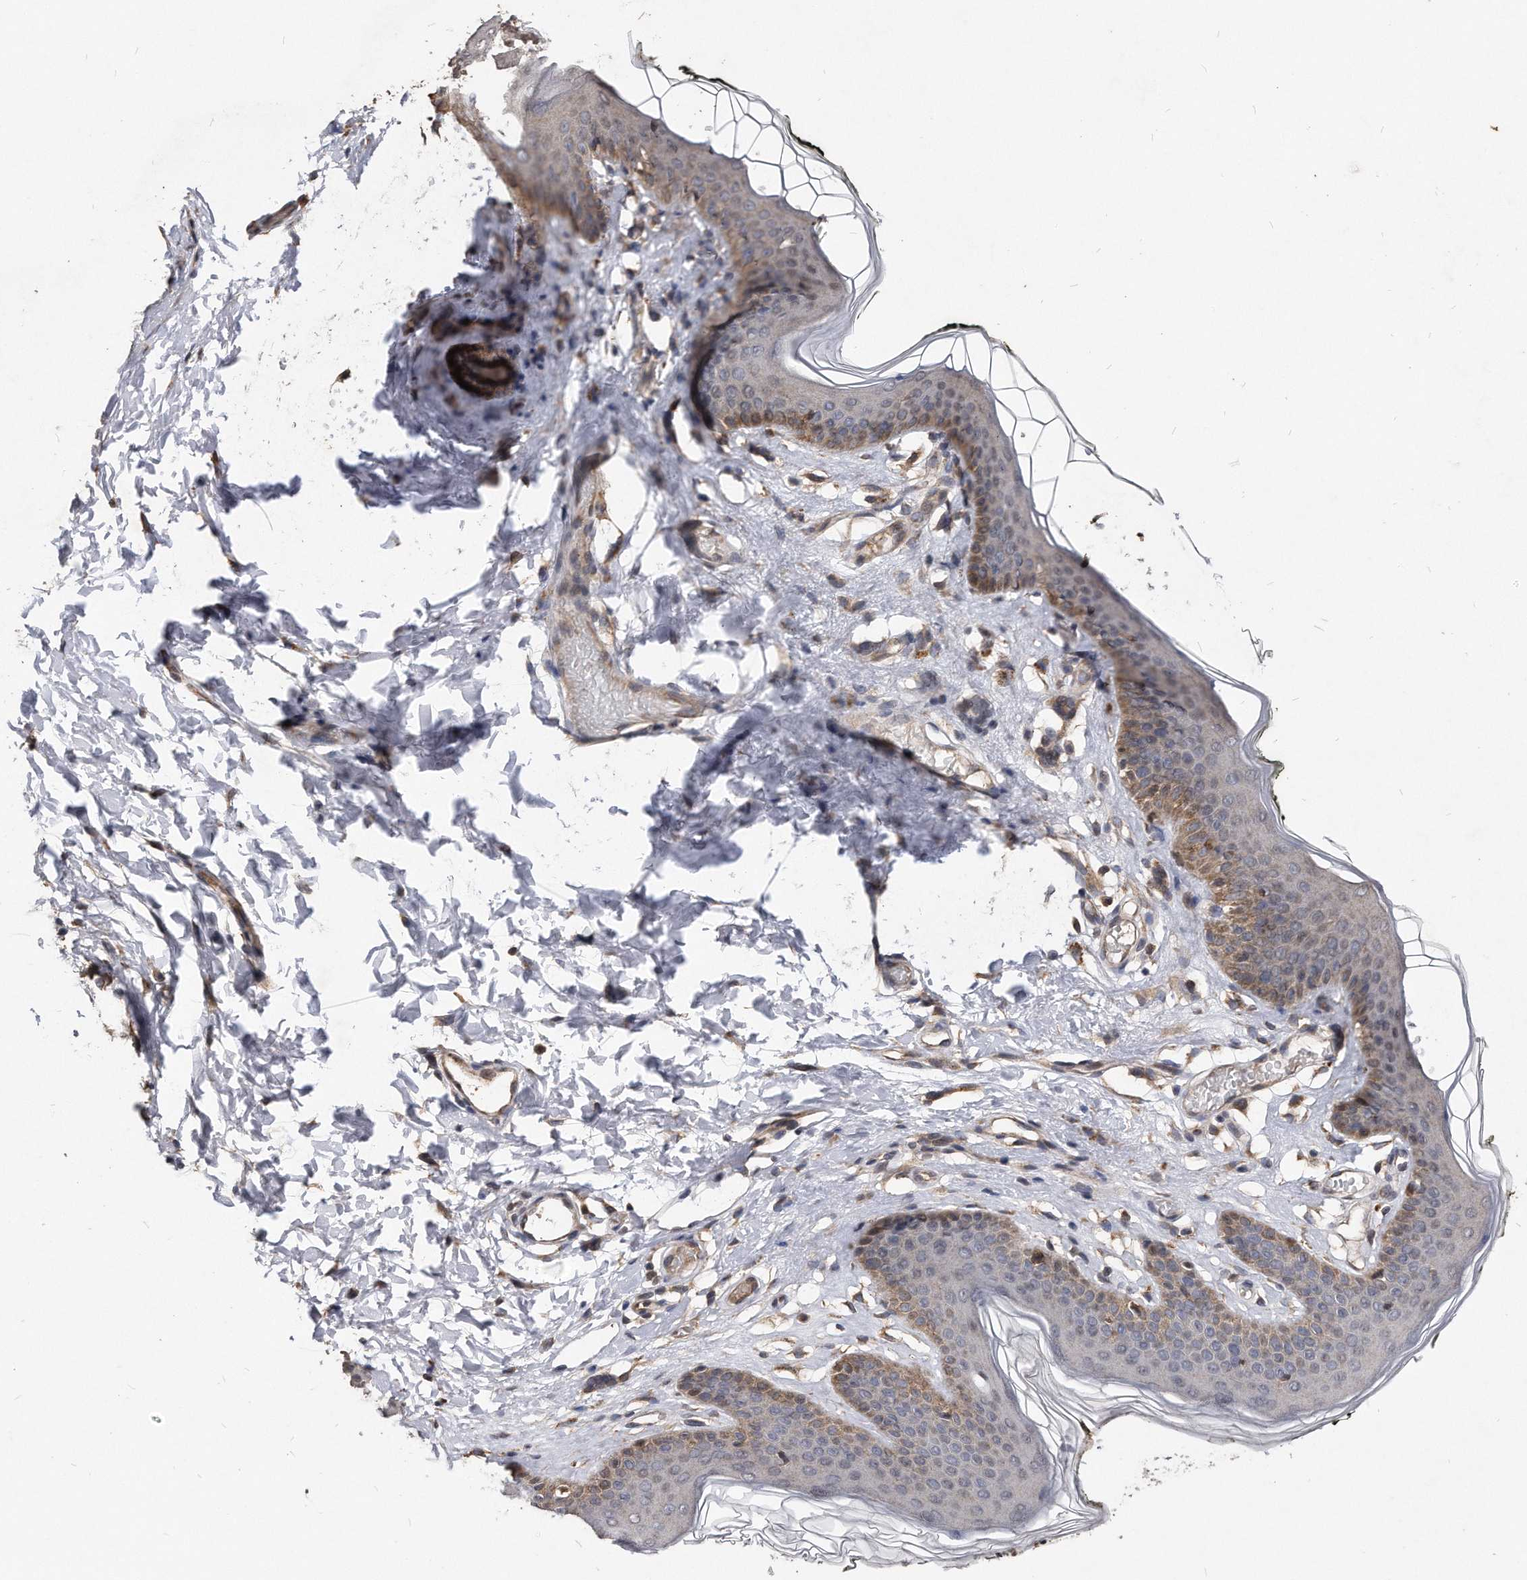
{"staining": {"intensity": "moderate", "quantity": "25%-75%", "location": "cytoplasmic/membranous"}, "tissue": "skin", "cell_type": "Epidermal cells", "image_type": "normal", "snomed": [{"axis": "morphology", "description": "Normal tissue, NOS"}, {"axis": "morphology", "description": "Inflammation, NOS"}, {"axis": "topography", "description": "Vulva"}], "caption": "Moderate cytoplasmic/membranous protein expression is present in about 25%-75% of epidermal cells in skin. (DAB (3,3'-diaminobenzidine) IHC, brown staining for protein, blue staining for nuclei).", "gene": "IL20RA", "patient": {"sex": "female", "age": 84}}